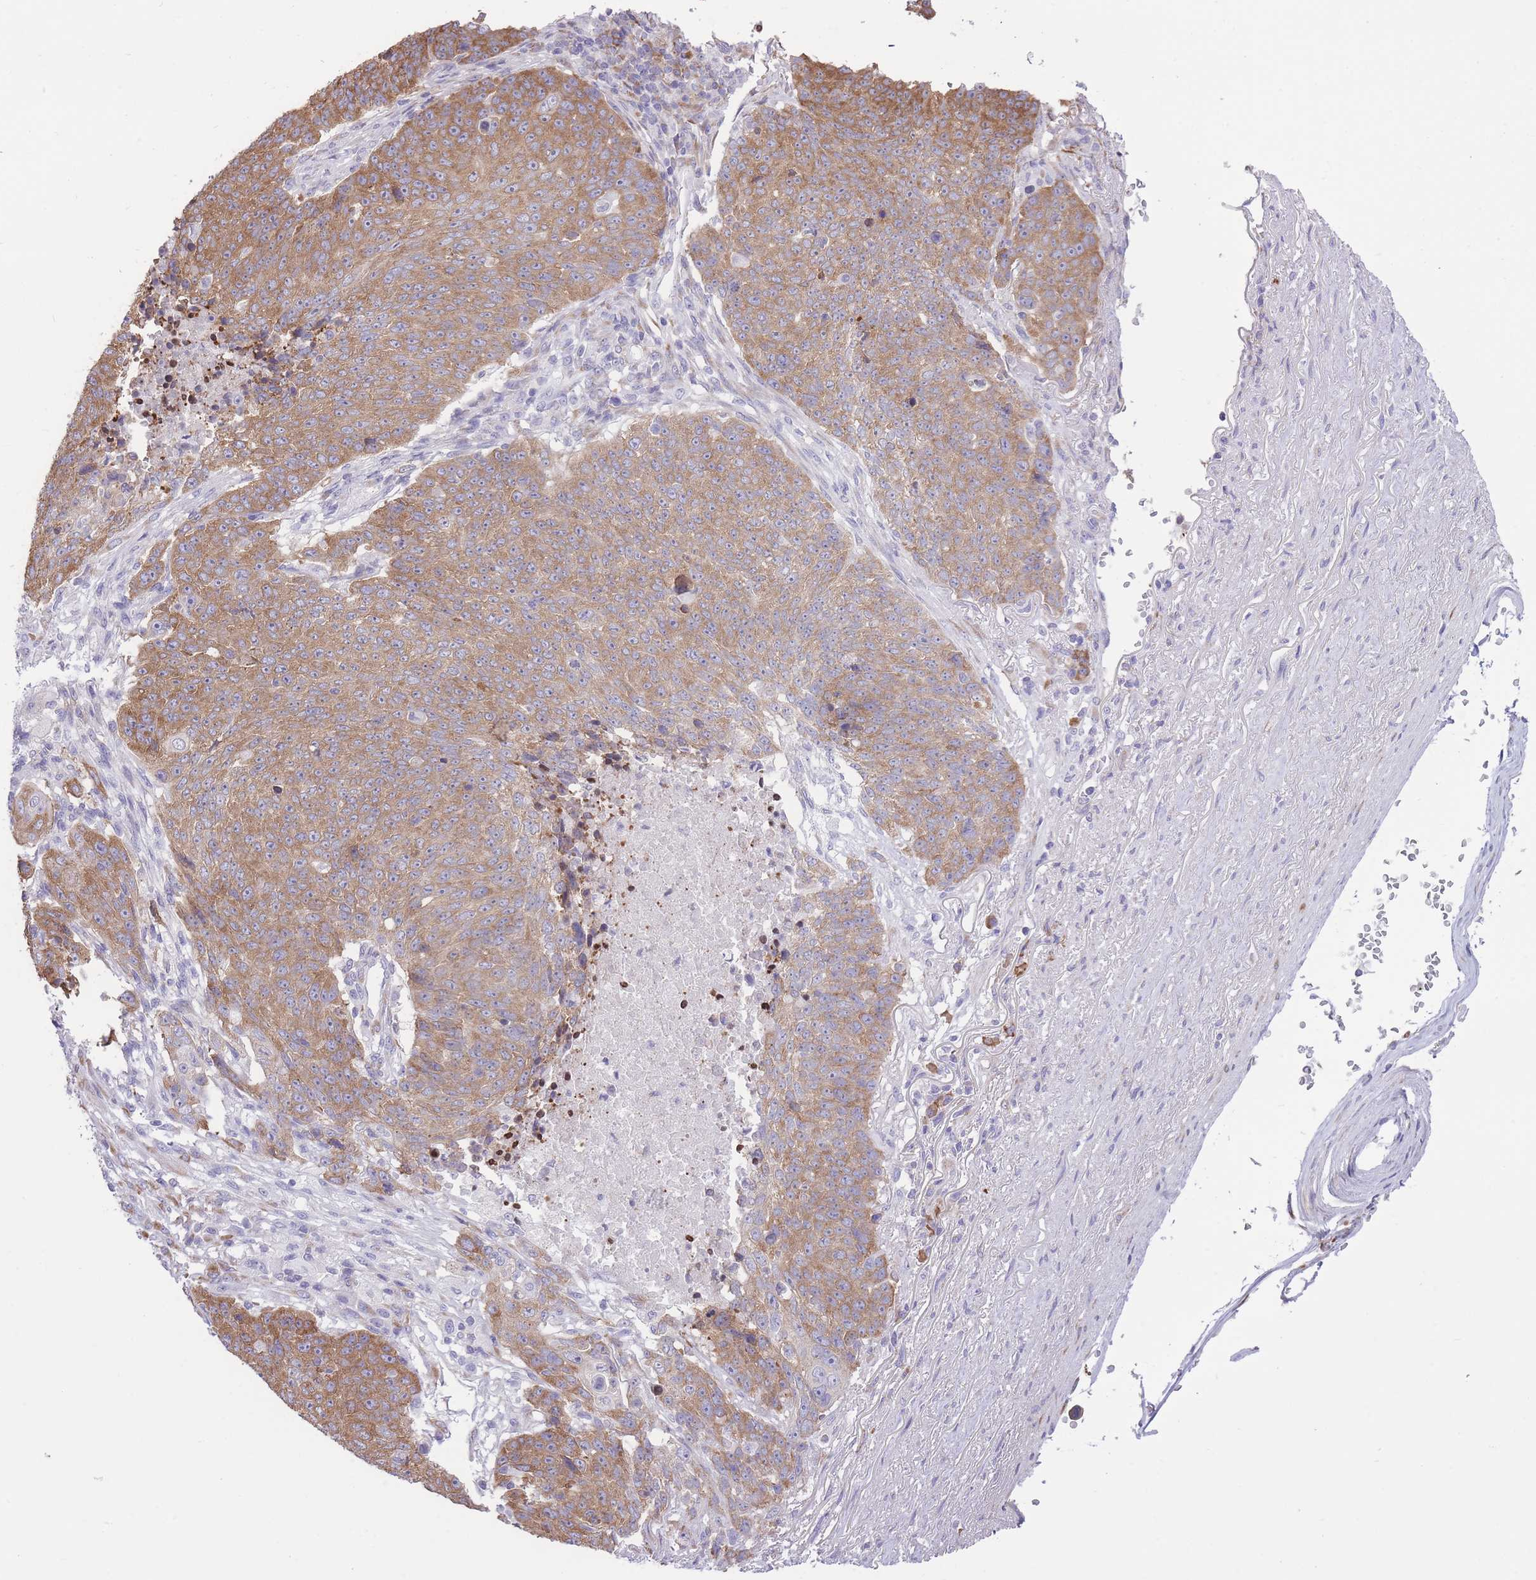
{"staining": {"intensity": "moderate", "quantity": ">75%", "location": "cytoplasmic/membranous"}, "tissue": "lung cancer", "cell_type": "Tumor cells", "image_type": "cancer", "snomed": [{"axis": "morphology", "description": "Normal tissue, NOS"}, {"axis": "morphology", "description": "Squamous cell carcinoma, NOS"}, {"axis": "topography", "description": "Lymph node"}, {"axis": "topography", "description": "Lung"}], "caption": "Lung cancer (squamous cell carcinoma) was stained to show a protein in brown. There is medium levels of moderate cytoplasmic/membranous positivity in approximately >75% of tumor cells.", "gene": "ZNF501", "patient": {"sex": "male", "age": 66}}